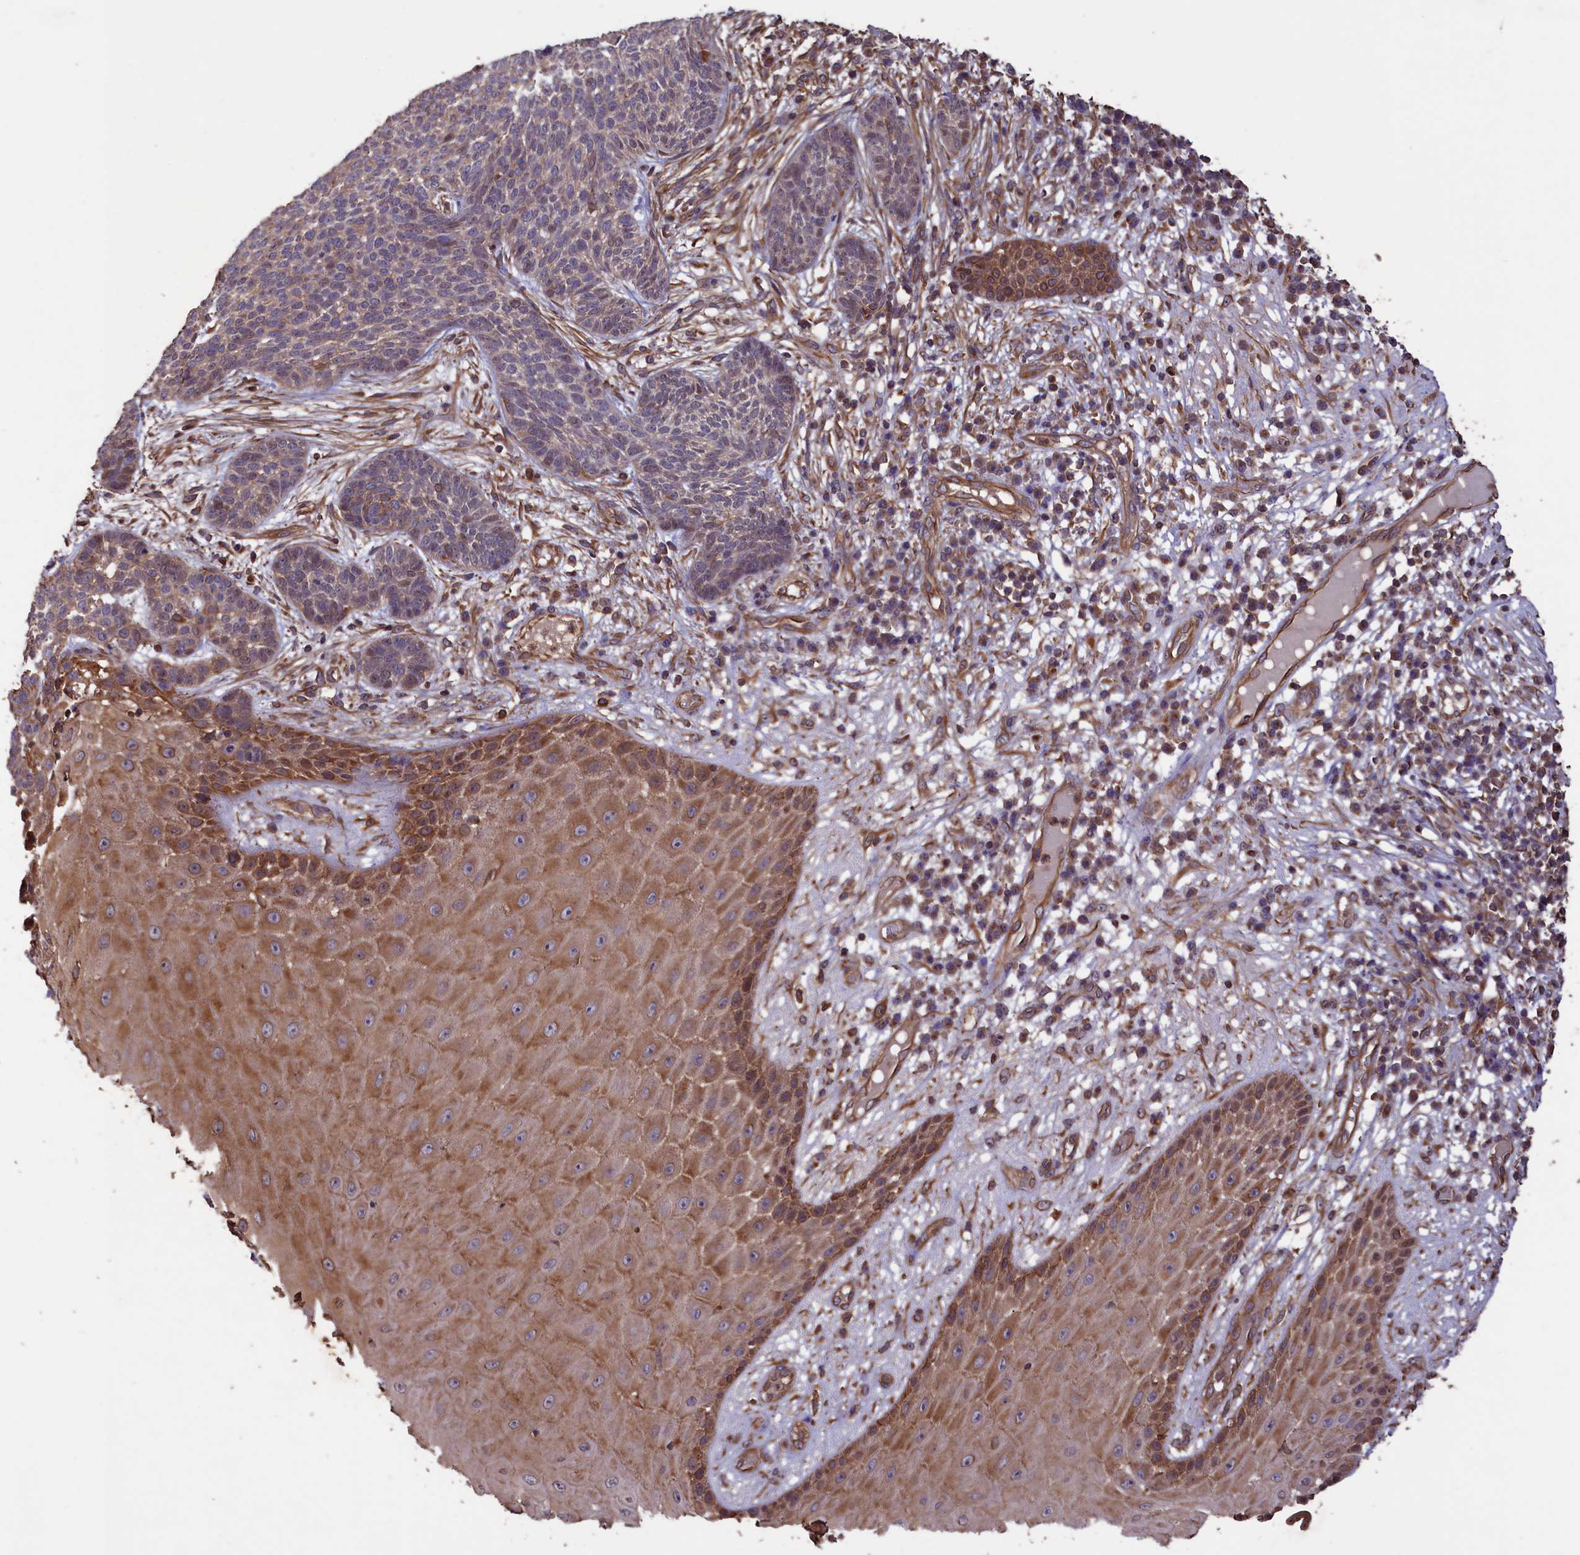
{"staining": {"intensity": "moderate", "quantity": "<25%", "location": "cytoplasmic/membranous"}, "tissue": "skin cancer", "cell_type": "Tumor cells", "image_type": "cancer", "snomed": [{"axis": "morphology", "description": "Normal tissue, NOS"}, {"axis": "morphology", "description": "Basal cell carcinoma"}, {"axis": "topography", "description": "Skin"}], "caption": "Human skin basal cell carcinoma stained with a protein marker exhibits moderate staining in tumor cells.", "gene": "DAPK3", "patient": {"sex": "male", "age": 64}}